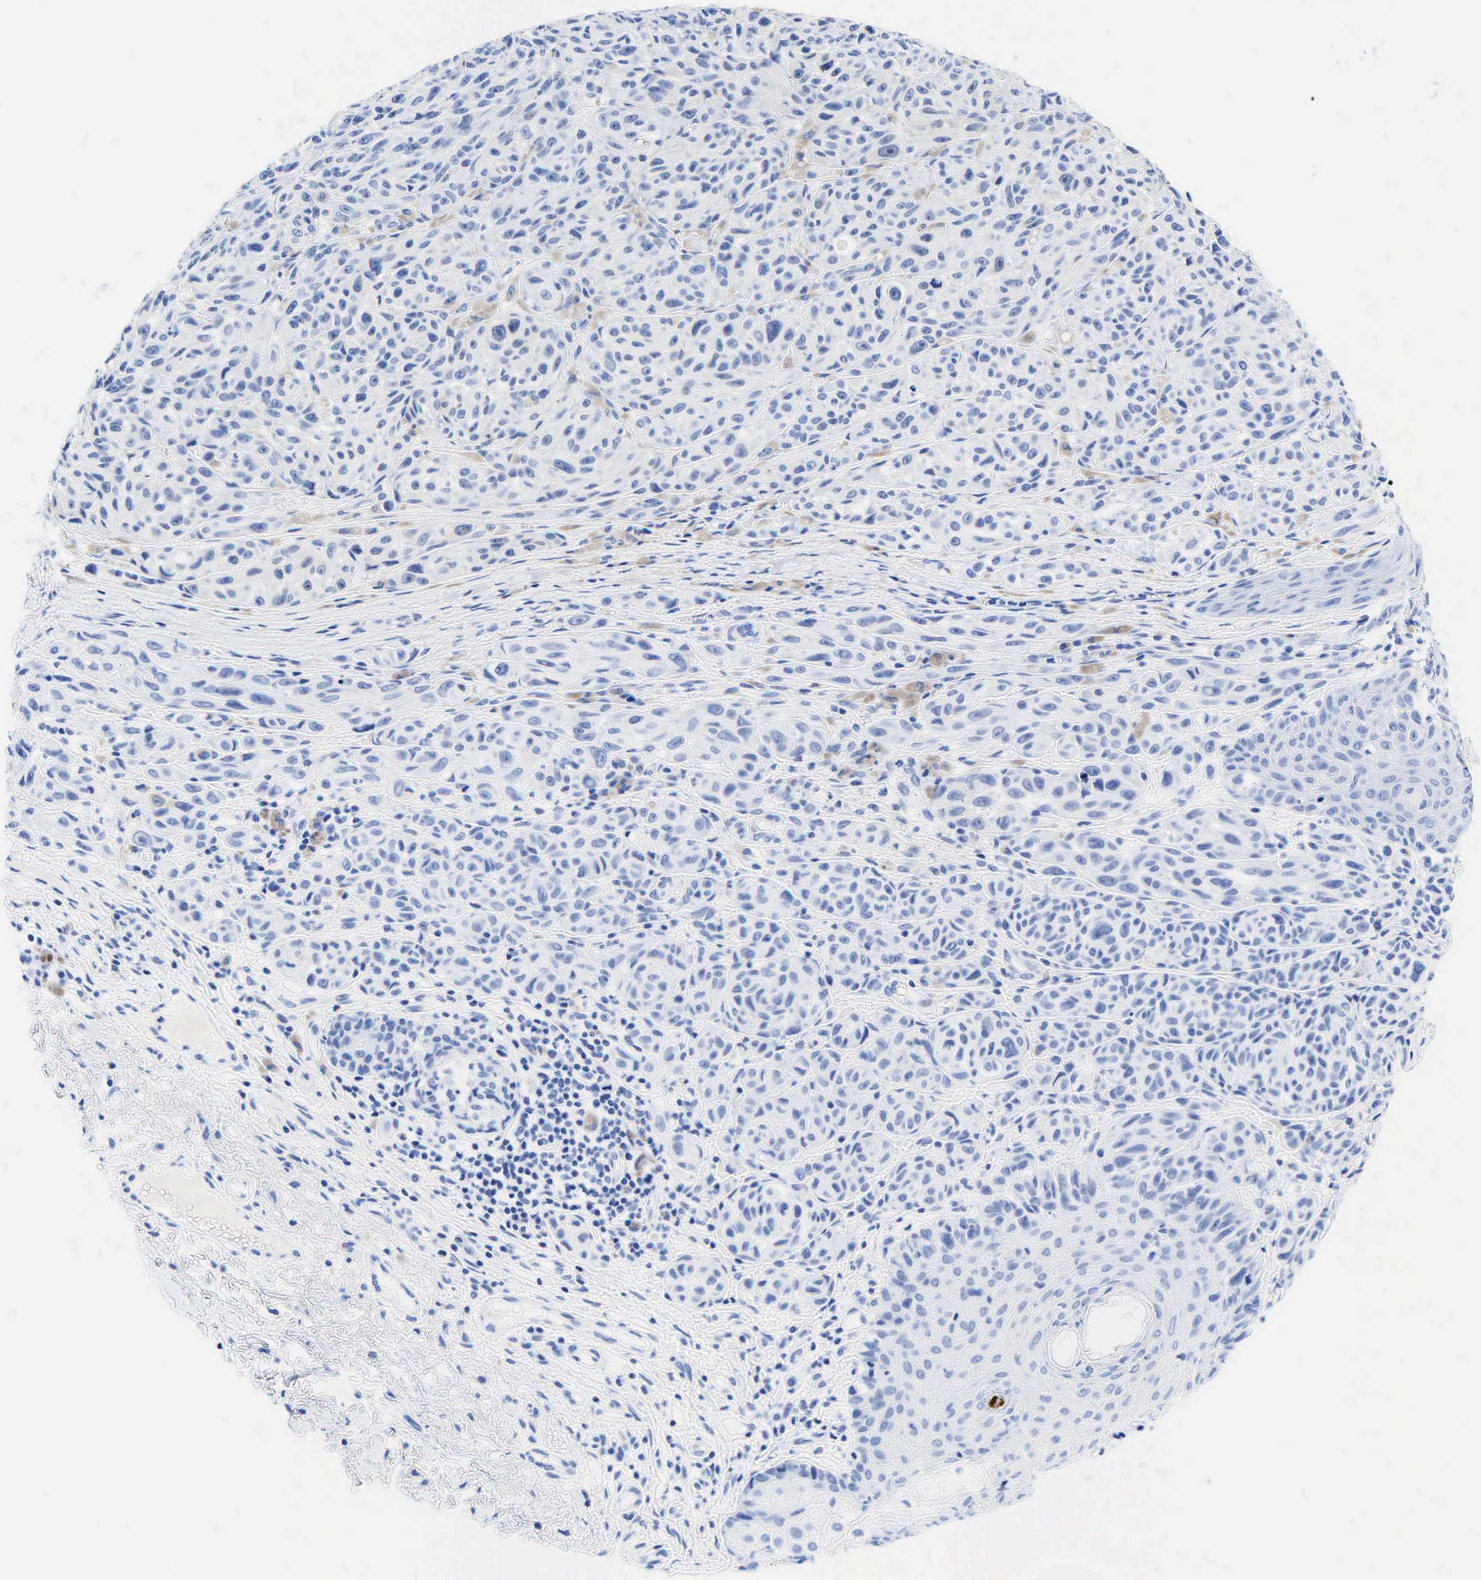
{"staining": {"intensity": "negative", "quantity": "none", "location": "none"}, "tissue": "melanoma", "cell_type": "Tumor cells", "image_type": "cancer", "snomed": [{"axis": "morphology", "description": "Malignant melanoma, NOS"}, {"axis": "topography", "description": "Skin"}], "caption": "IHC of human malignant melanoma displays no expression in tumor cells.", "gene": "KRT18", "patient": {"sex": "male", "age": 70}}